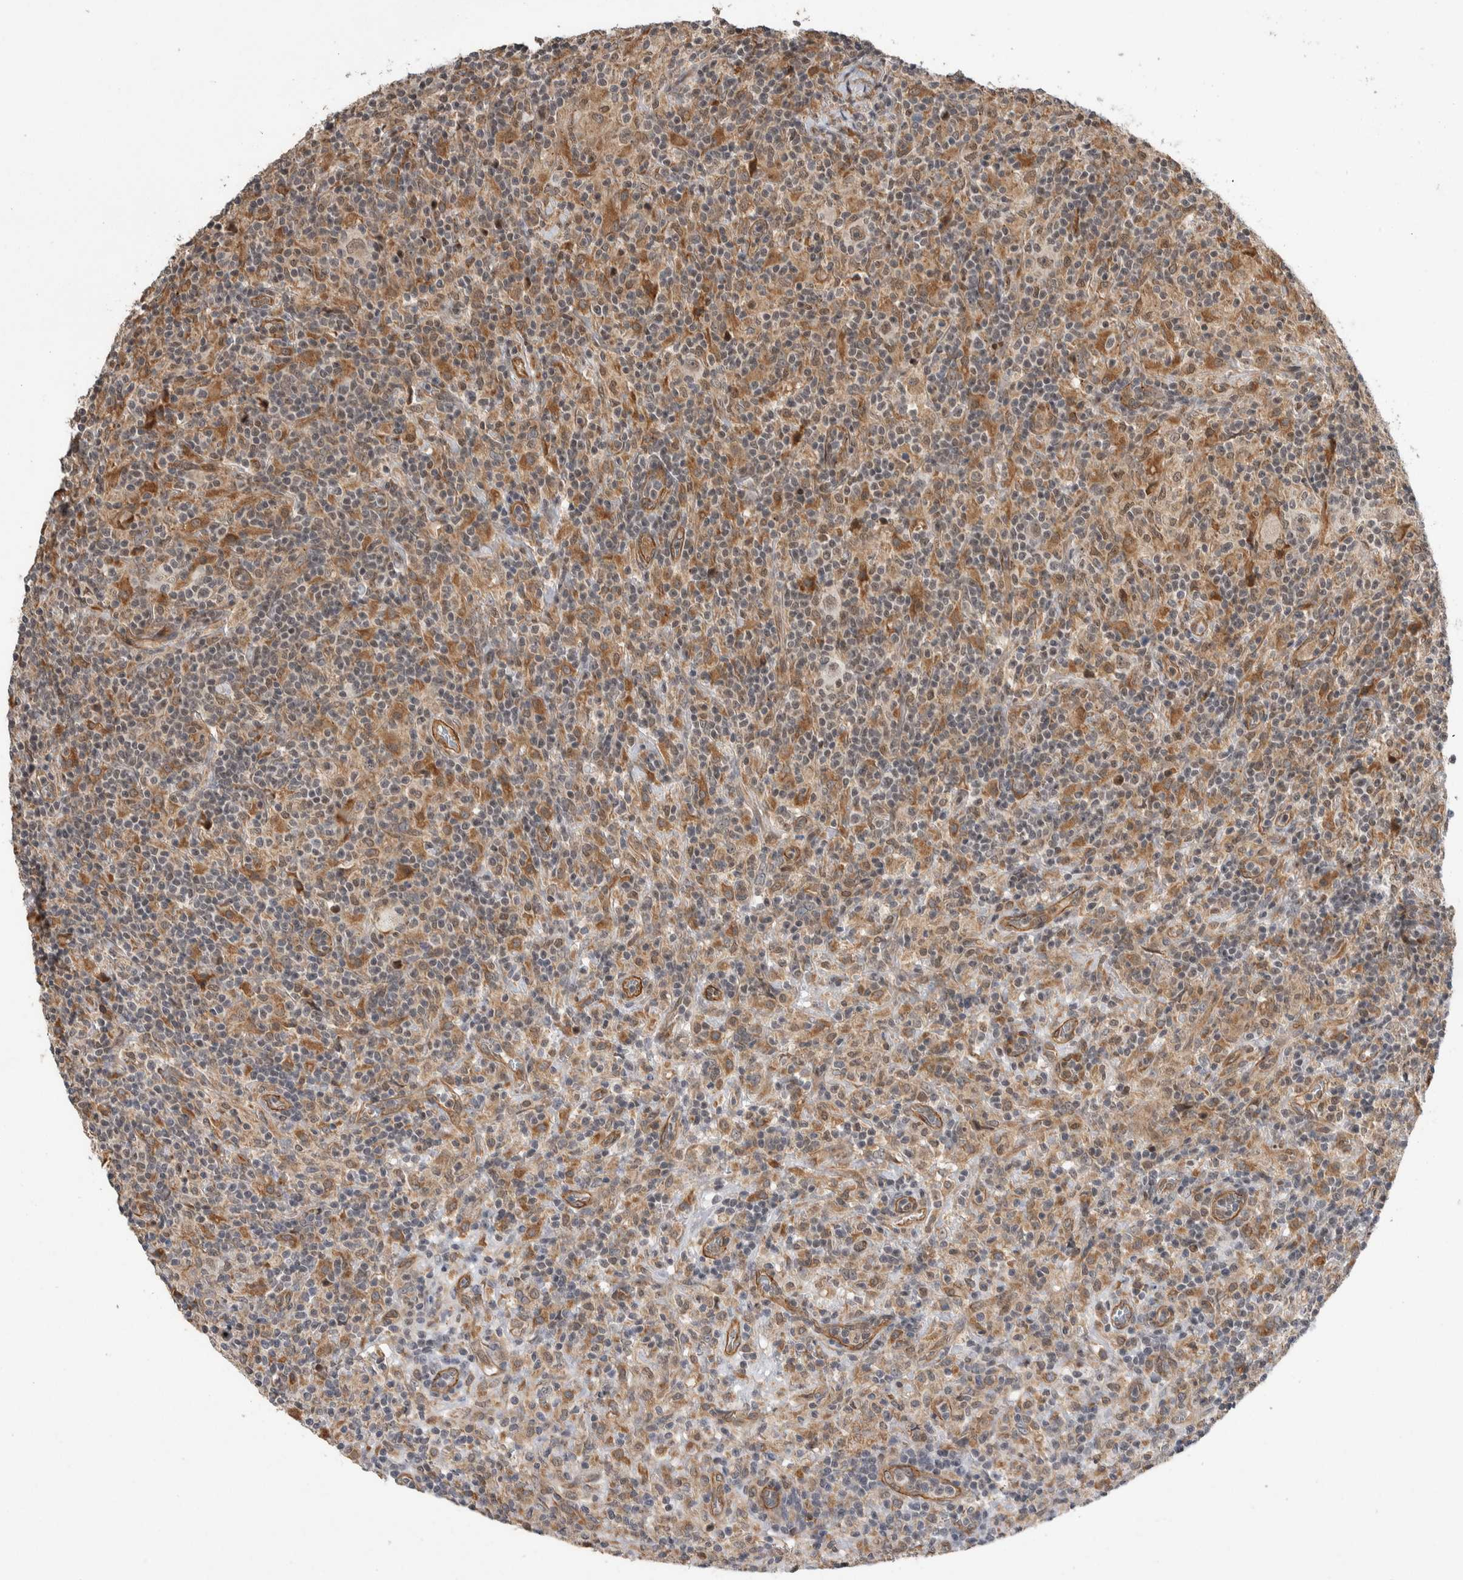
{"staining": {"intensity": "moderate", "quantity": ">75%", "location": "cytoplasmic/membranous"}, "tissue": "lymphoma", "cell_type": "Tumor cells", "image_type": "cancer", "snomed": [{"axis": "morphology", "description": "Hodgkin's disease, NOS"}, {"axis": "topography", "description": "Lymph node"}], "caption": "Immunohistochemistry (IHC) histopathology image of neoplastic tissue: lymphoma stained using immunohistochemistry (IHC) exhibits medium levels of moderate protein expression localized specifically in the cytoplasmic/membranous of tumor cells, appearing as a cytoplasmic/membranous brown color.", "gene": "PRDM4", "patient": {"sex": "male", "age": 70}}